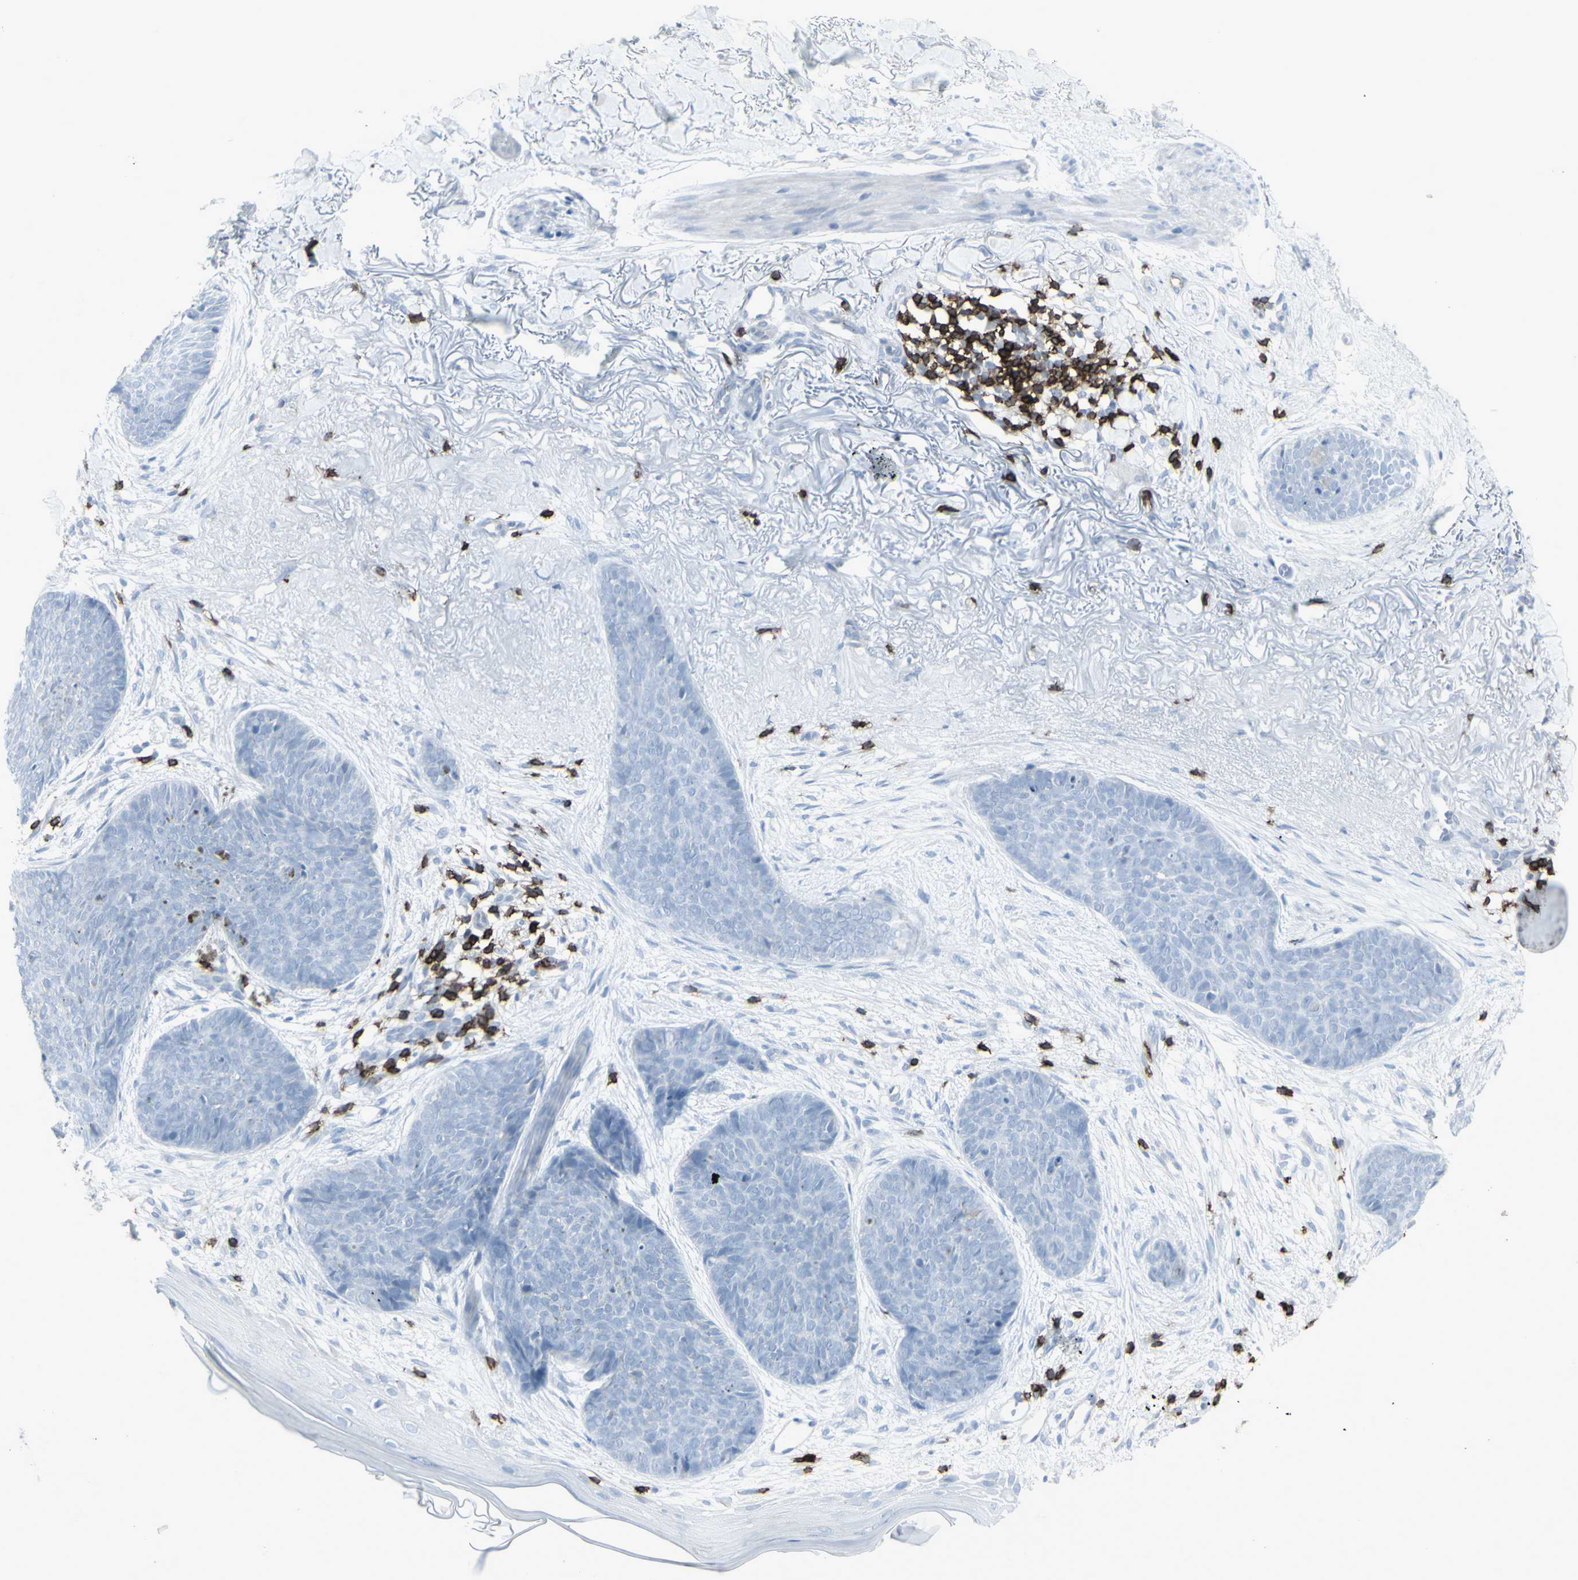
{"staining": {"intensity": "negative", "quantity": "none", "location": "none"}, "tissue": "skin cancer", "cell_type": "Tumor cells", "image_type": "cancer", "snomed": [{"axis": "morphology", "description": "Normal tissue, NOS"}, {"axis": "morphology", "description": "Basal cell carcinoma"}, {"axis": "topography", "description": "Skin"}], "caption": "DAB (3,3'-diaminobenzidine) immunohistochemical staining of skin cancer (basal cell carcinoma) displays no significant staining in tumor cells.", "gene": "CD247", "patient": {"sex": "female", "age": 70}}